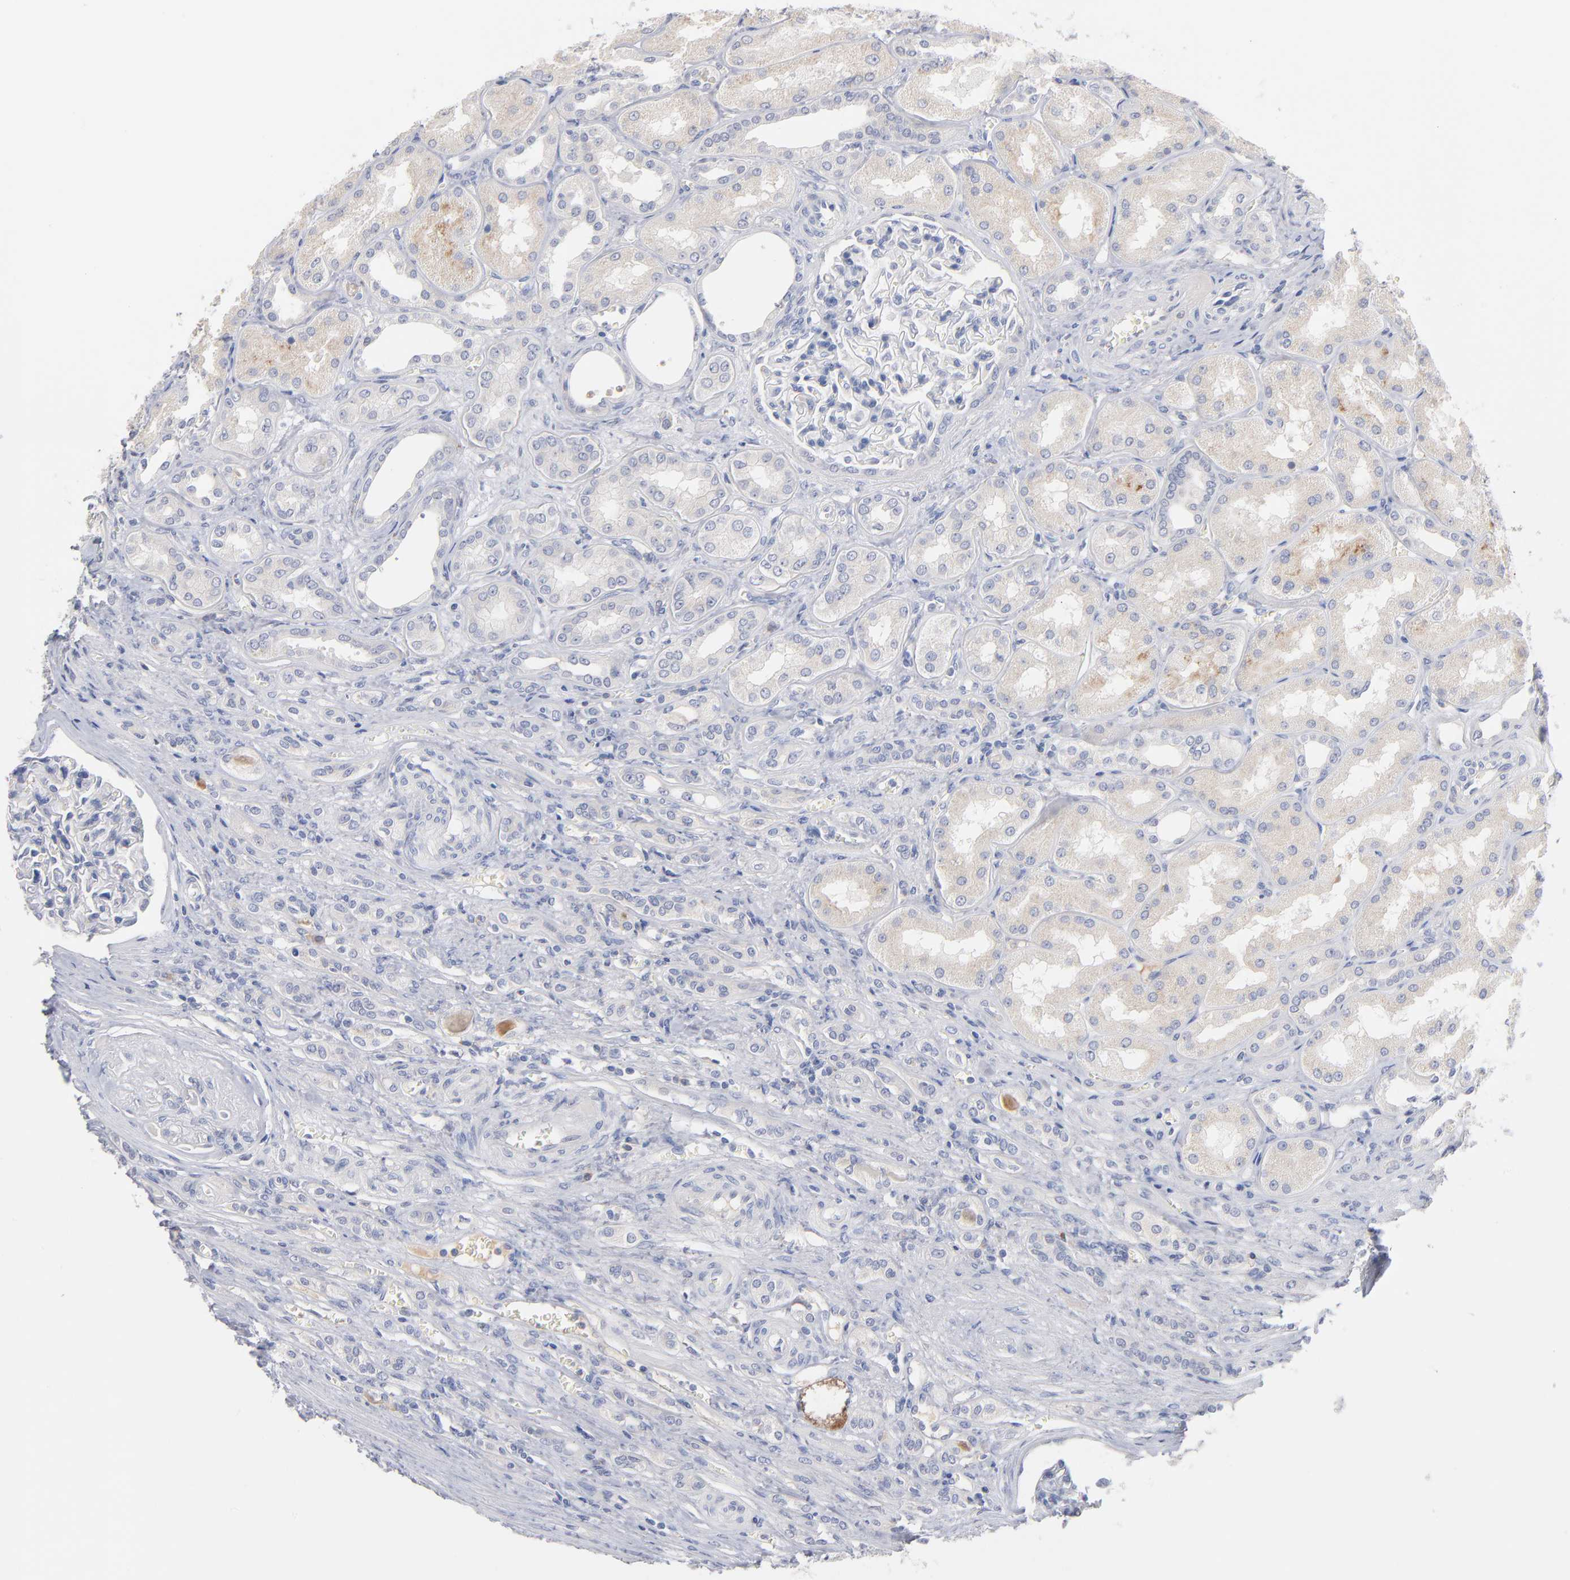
{"staining": {"intensity": "negative", "quantity": "none", "location": "none"}, "tissue": "renal cancer", "cell_type": "Tumor cells", "image_type": "cancer", "snomed": [{"axis": "morphology", "description": "Adenocarcinoma, NOS"}, {"axis": "topography", "description": "Kidney"}], "caption": "IHC photomicrograph of renal adenocarcinoma stained for a protein (brown), which shows no positivity in tumor cells. (DAB (3,3'-diaminobenzidine) immunohistochemistry (IHC), high magnification).", "gene": "F12", "patient": {"sex": "male", "age": 46}}